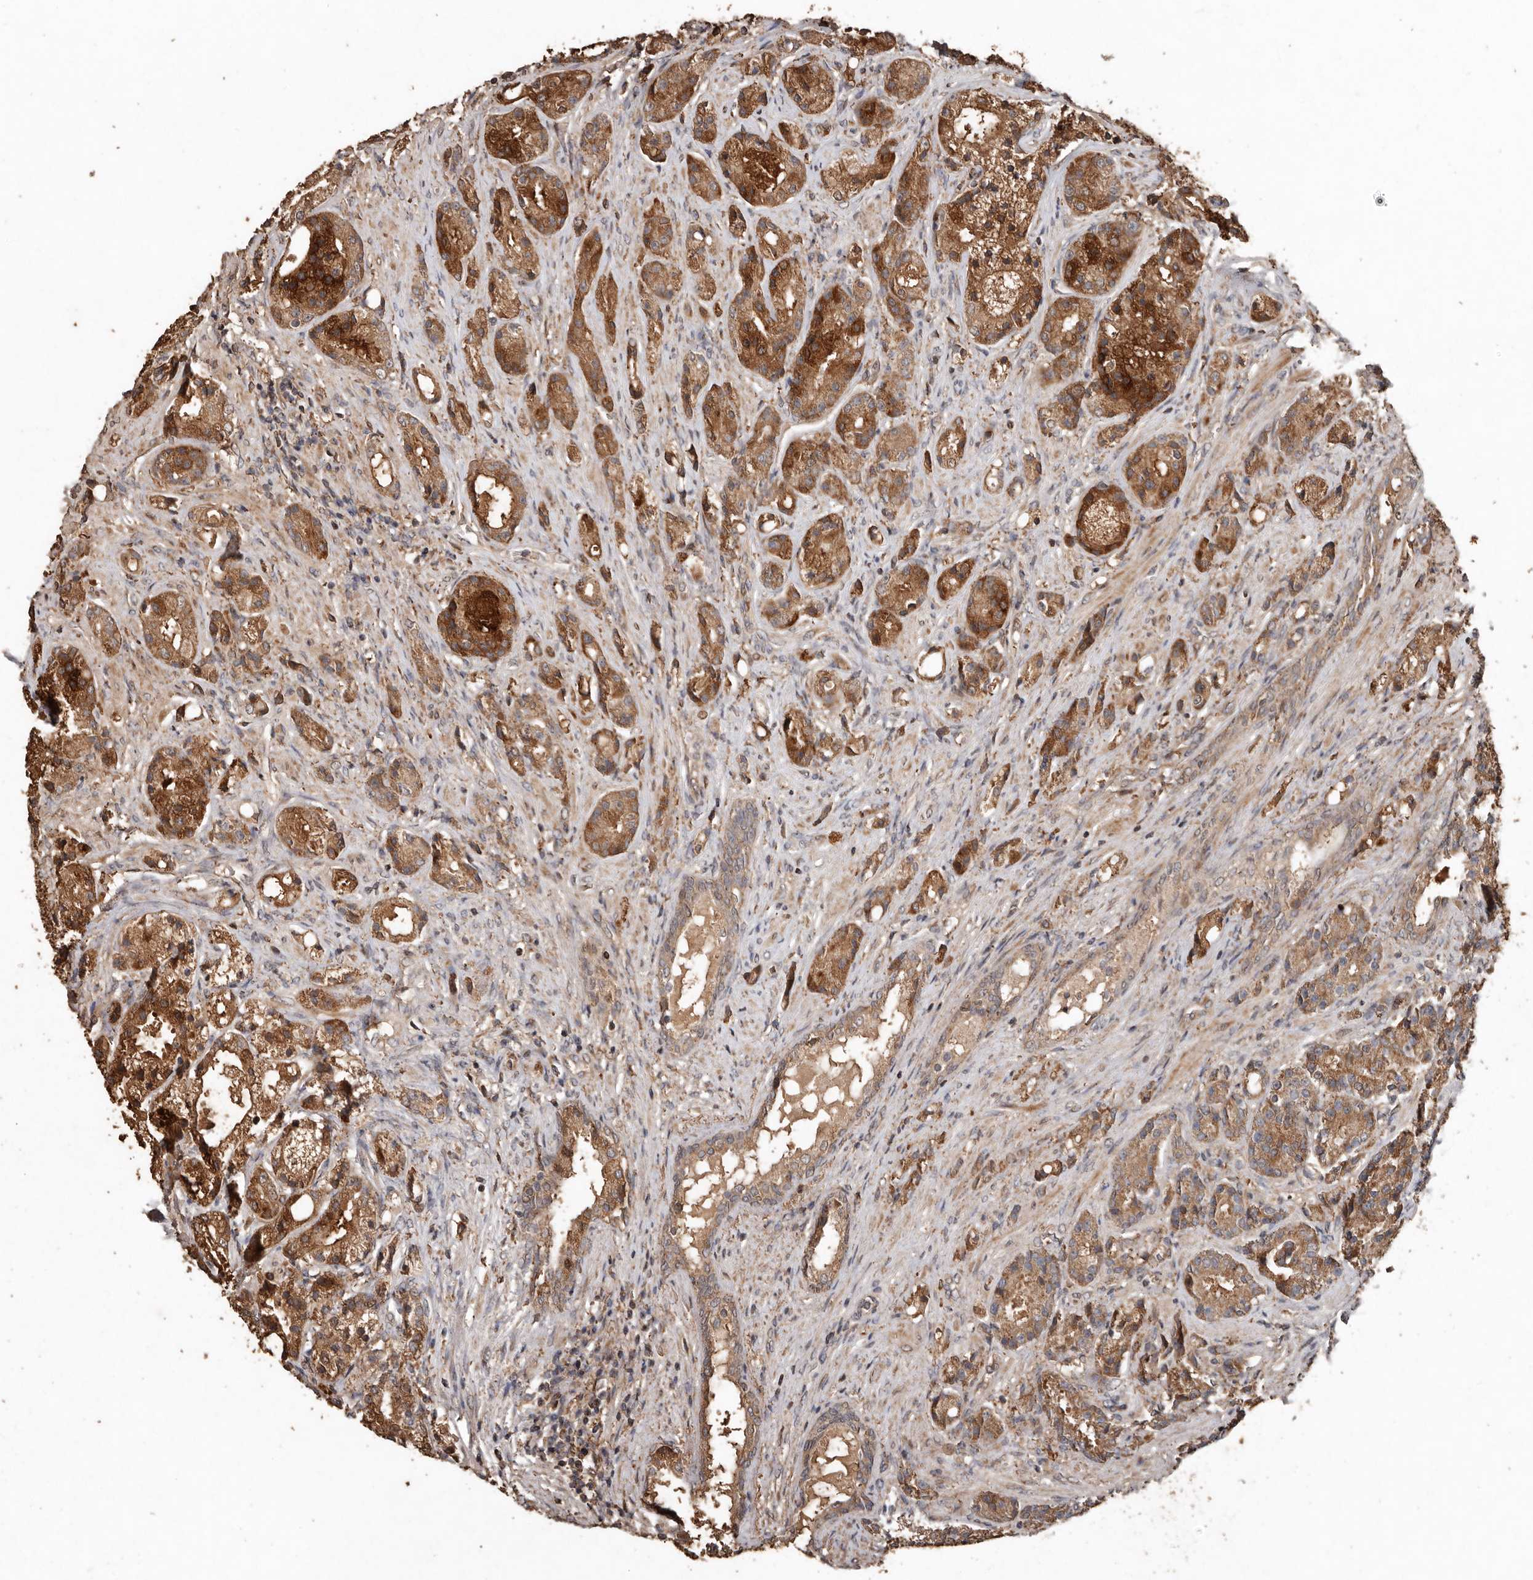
{"staining": {"intensity": "moderate", "quantity": ">75%", "location": "cytoplasmic/membranous"}, "tissue": "prostate cancer", "cell_type": "Tumor cells", "image_type": "cancer", "snomed": [{"axis": "morphology", "description": "Adenocarcinoma, High grade"}, {"axis": "topography", "description": "Prostate"}], "caption": "Prostate cancer (high-grade adenocarcinoma) stained for a protein (brown) exhibits moderate cytoplasmic/membranous positive expression in about >75% of tumor cells.", "gene": "RANBP17", "patient": {"sex": "male", "age": 60}}